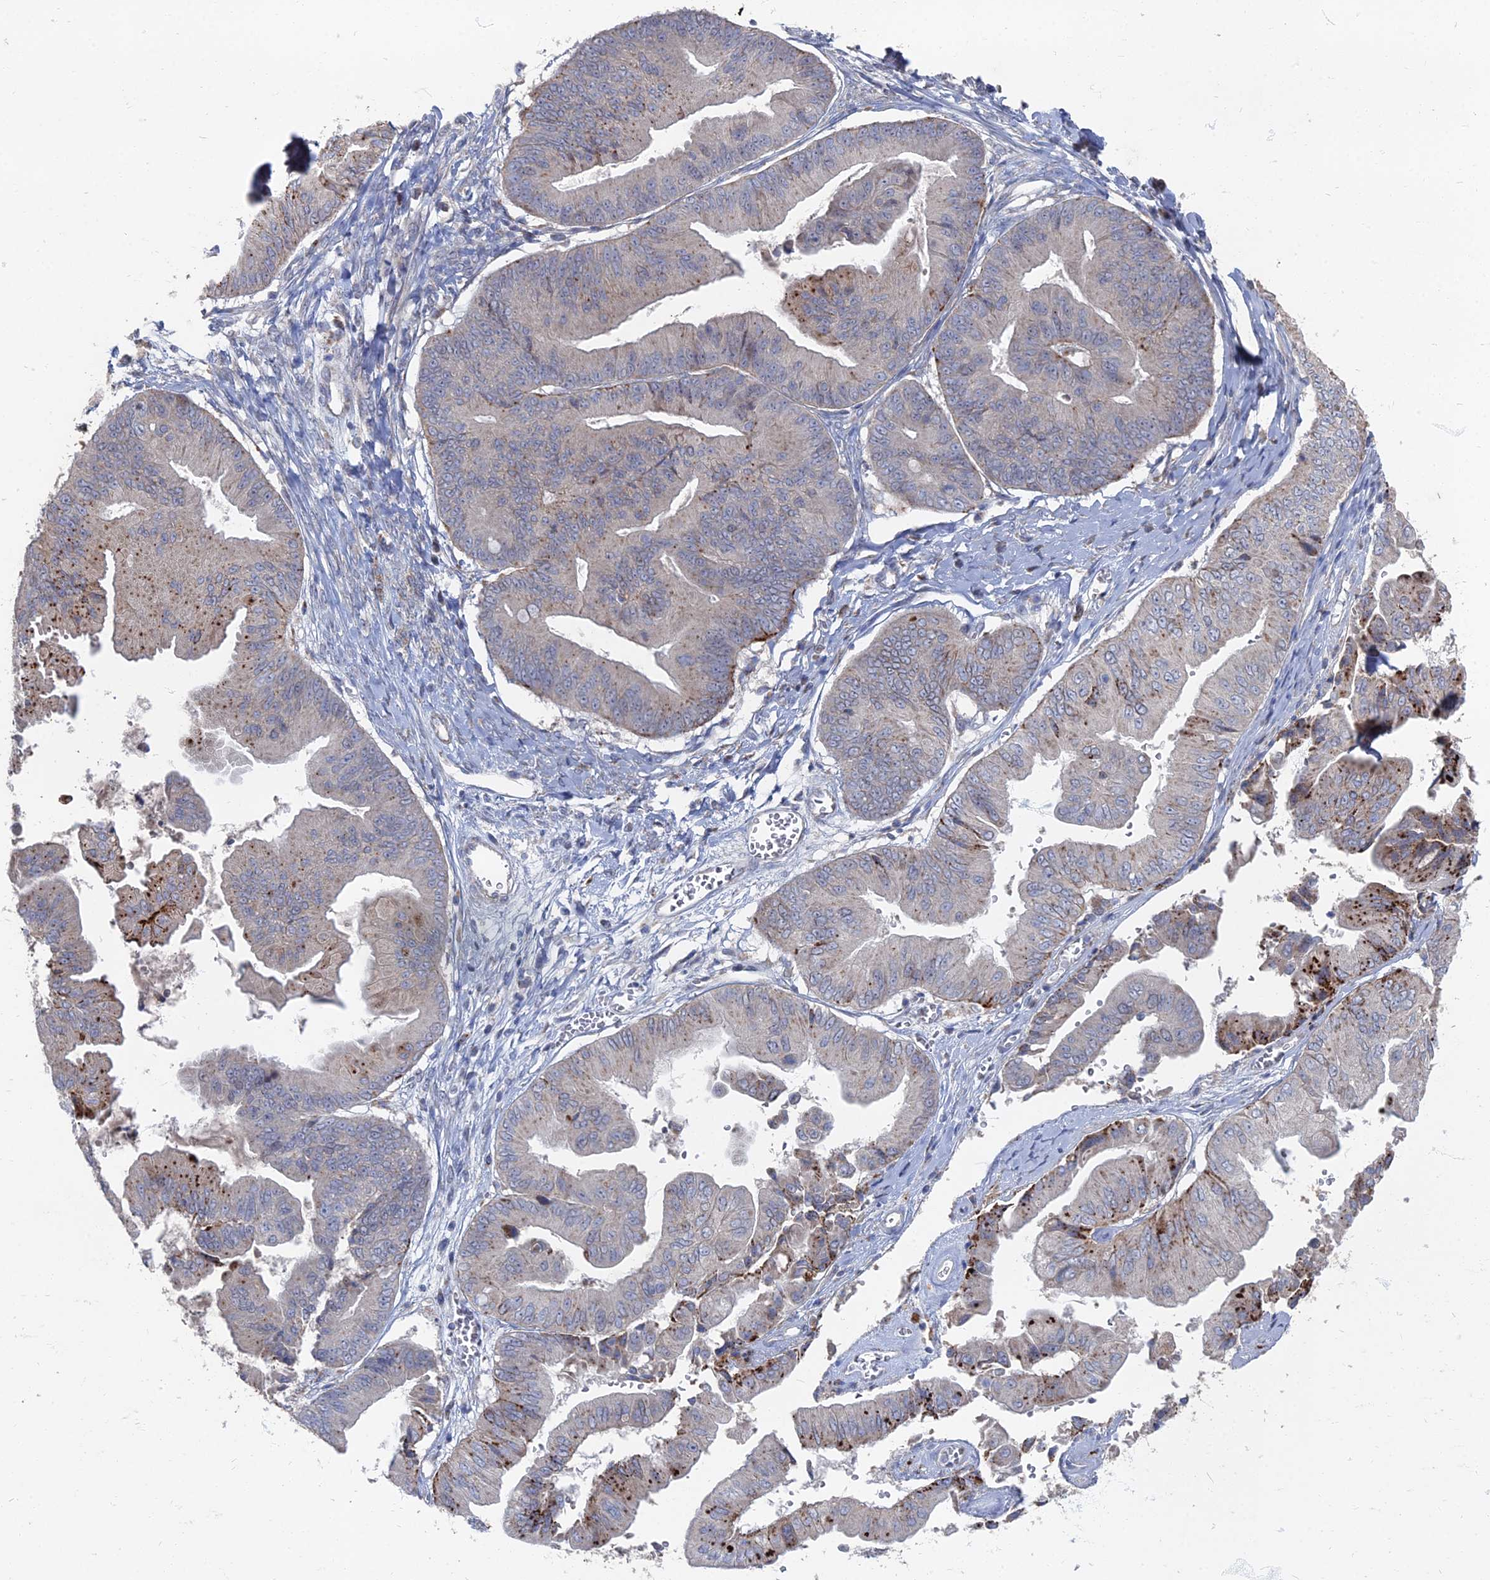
{"staining": {"intensity": "strong", "quantity": "<25%", "location": "cytoplasmic/membranous"}, "tissue": "ovarian cancer", "cell_type": "Tumor cells", "image_type": "cancer", "snomed": [{"axis": "morphology", "description": "Cystadenocarcinoma, mucinous, NOS"}, {"axis": "topography", "description": "Ovary"}], "caption": "Protein expression analysis of human mucinous cystadenocarcinoma (ovarian) reveals strong cytoplasmic/membranous staining in about <25% of tumor cells. Ihc stains the protein in brown and the nuclei are stained blue.", "gene": "TMEM128", "patient": {"sex": "female", "age": 61}}